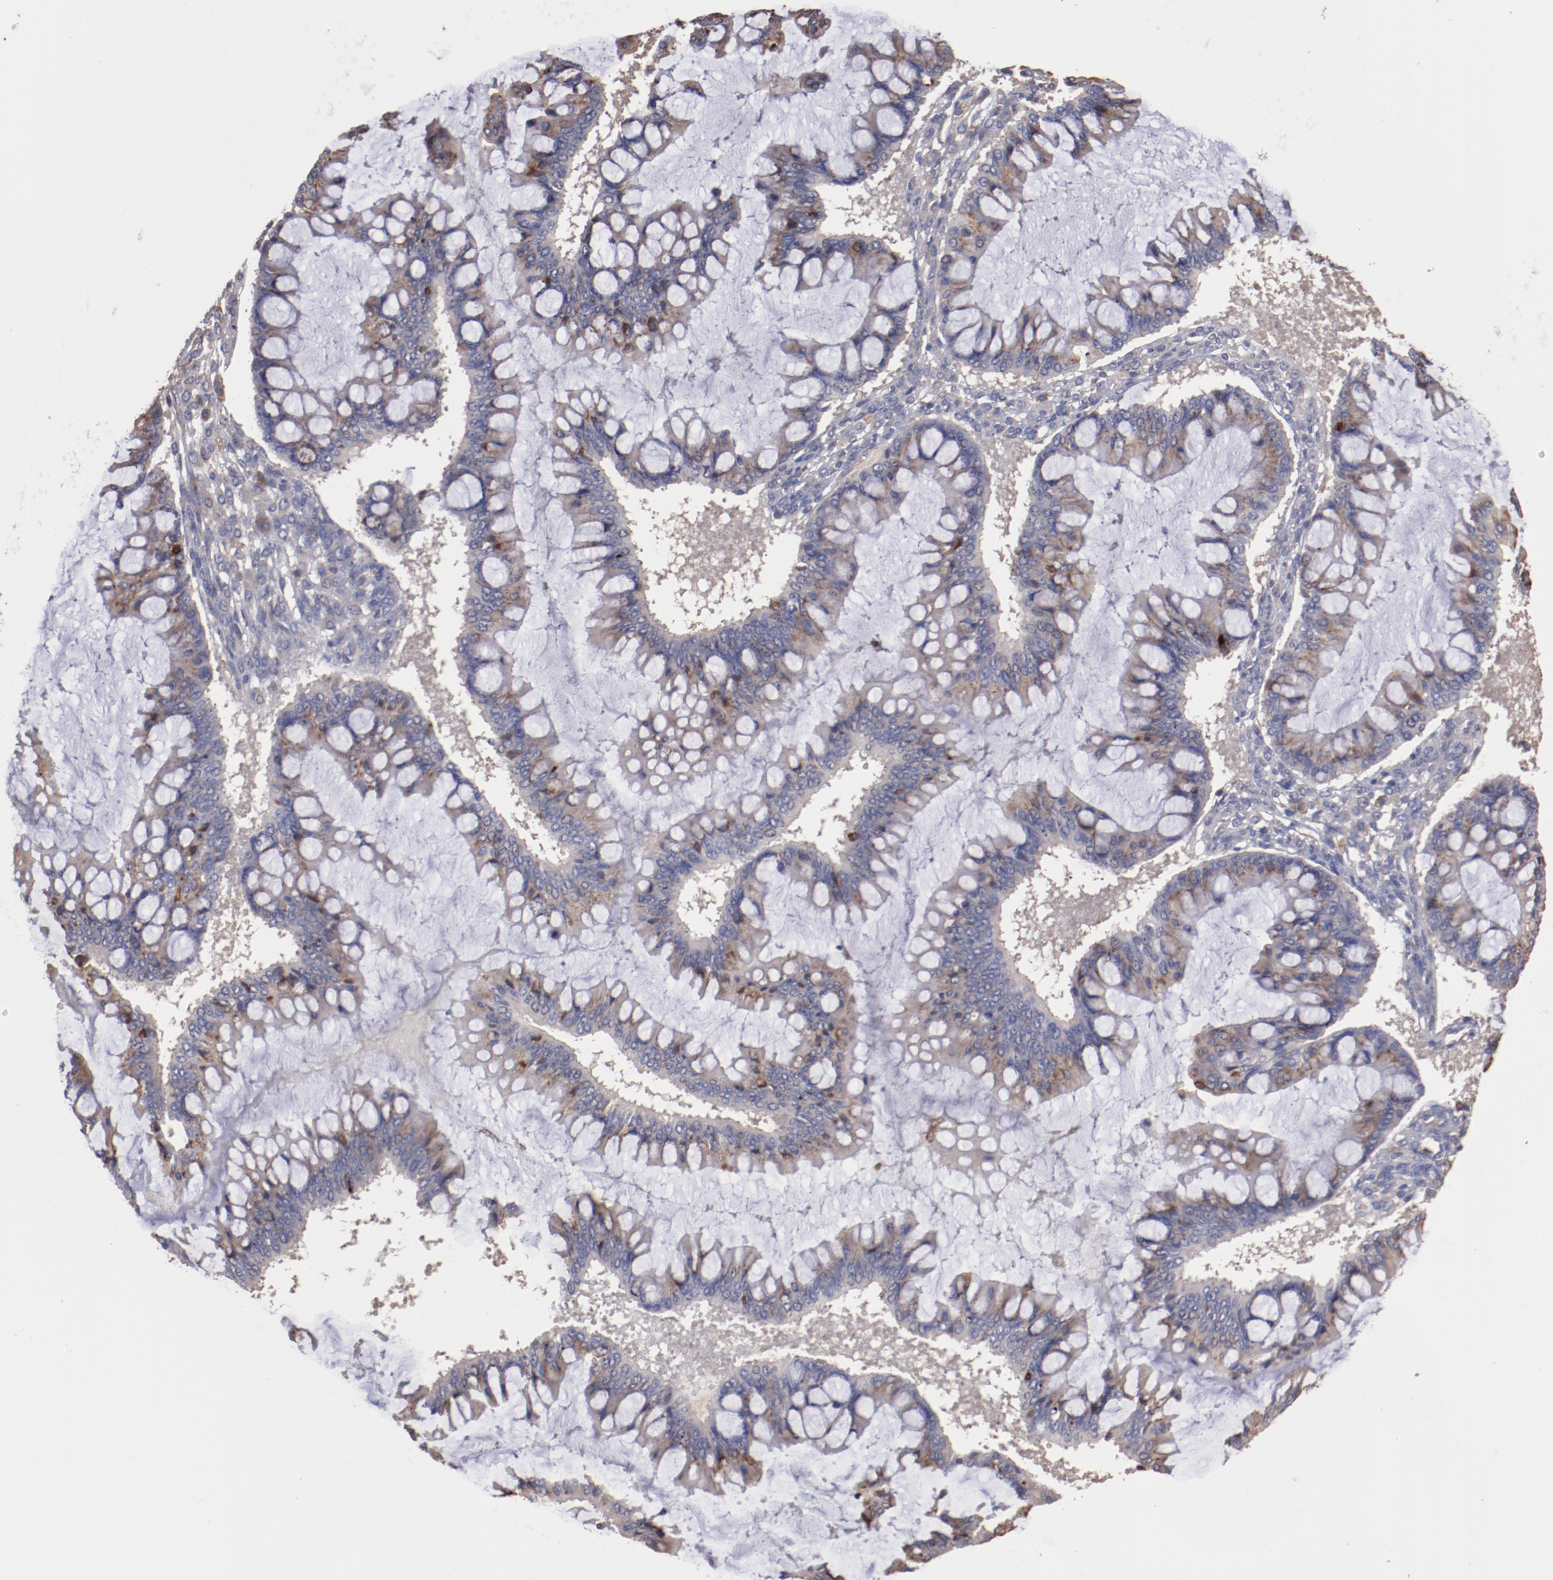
{"staining": {"intensity": "weak", "quantity": "<25%", "location": "cytoplasmic/membranous"}, "tissue": "ovarian cancer", "cell_type": "Tumor cells", "image_type": "cancer", "snomed": [{"axis": "morphology", "description": "Cystadenocarcinoma, mucinous, NOS"}, {"axis": "topography", "description": "Ovary"}], "caption": "Tumor cells are negative for brown protein staining in ovarian cancer. (DAB (3,3'-diaminobenzidine) immunohistochemistry (IHC), high magnification).", "gene": "NFKBIE", "patient": {"sex": "female", "age": 73}}